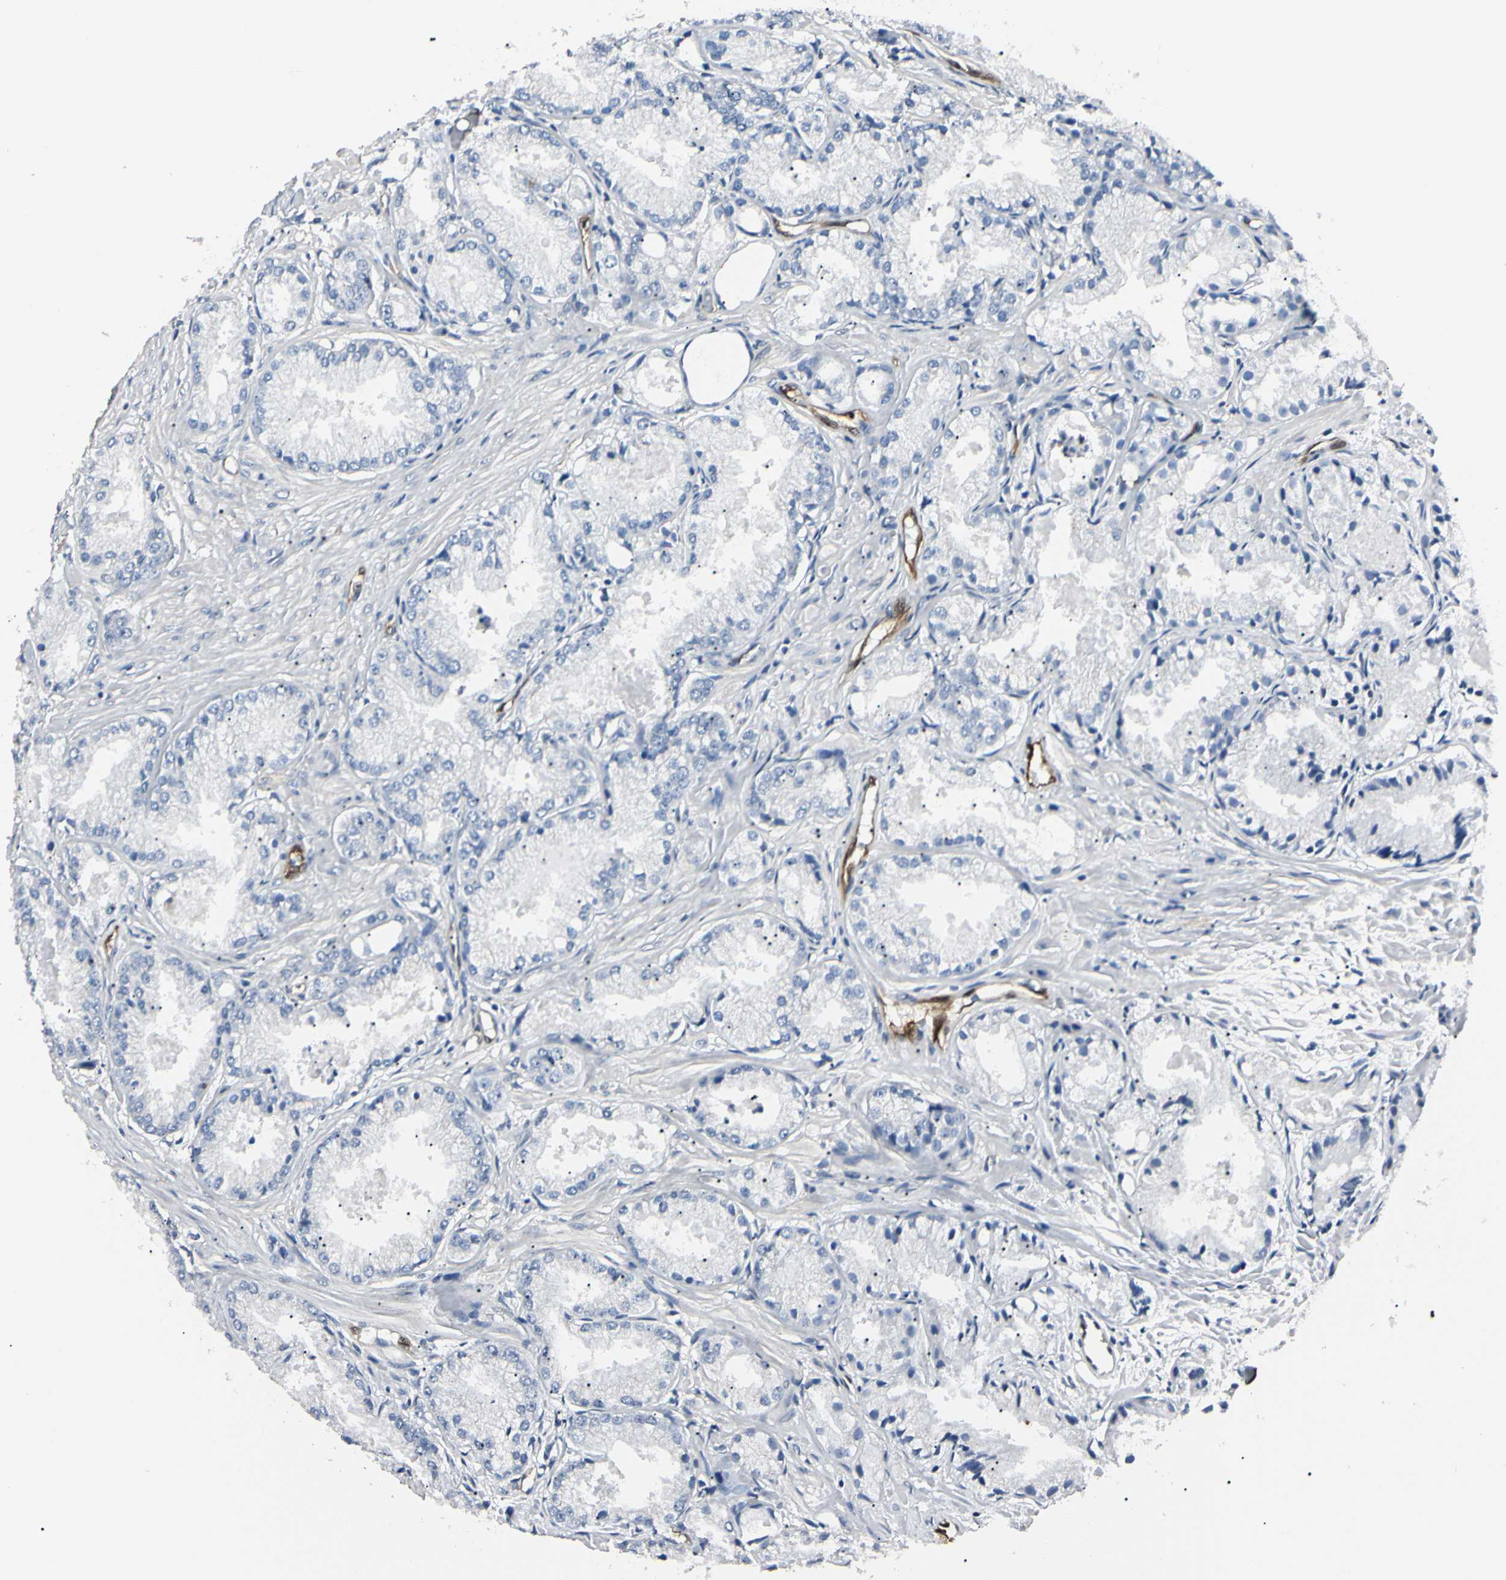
{"staining": {"intensity": "negative", "quantity": "none", "location": "none"}, "tissue": "prostate cancer", "cell_type": "Tumor cells", "image_type": "cancer", "snomed": [{"axis": "morphology", "description": "Adenocarcinoma, Low grade"}, {"axis": "topography", "description": "Prostate"}], "caption": "Micrograph shows no significant protein expression in tumor cells of prostate cancer.", "gene": "AKR1C3", "patient": {"sex": "male", "age": 72}}